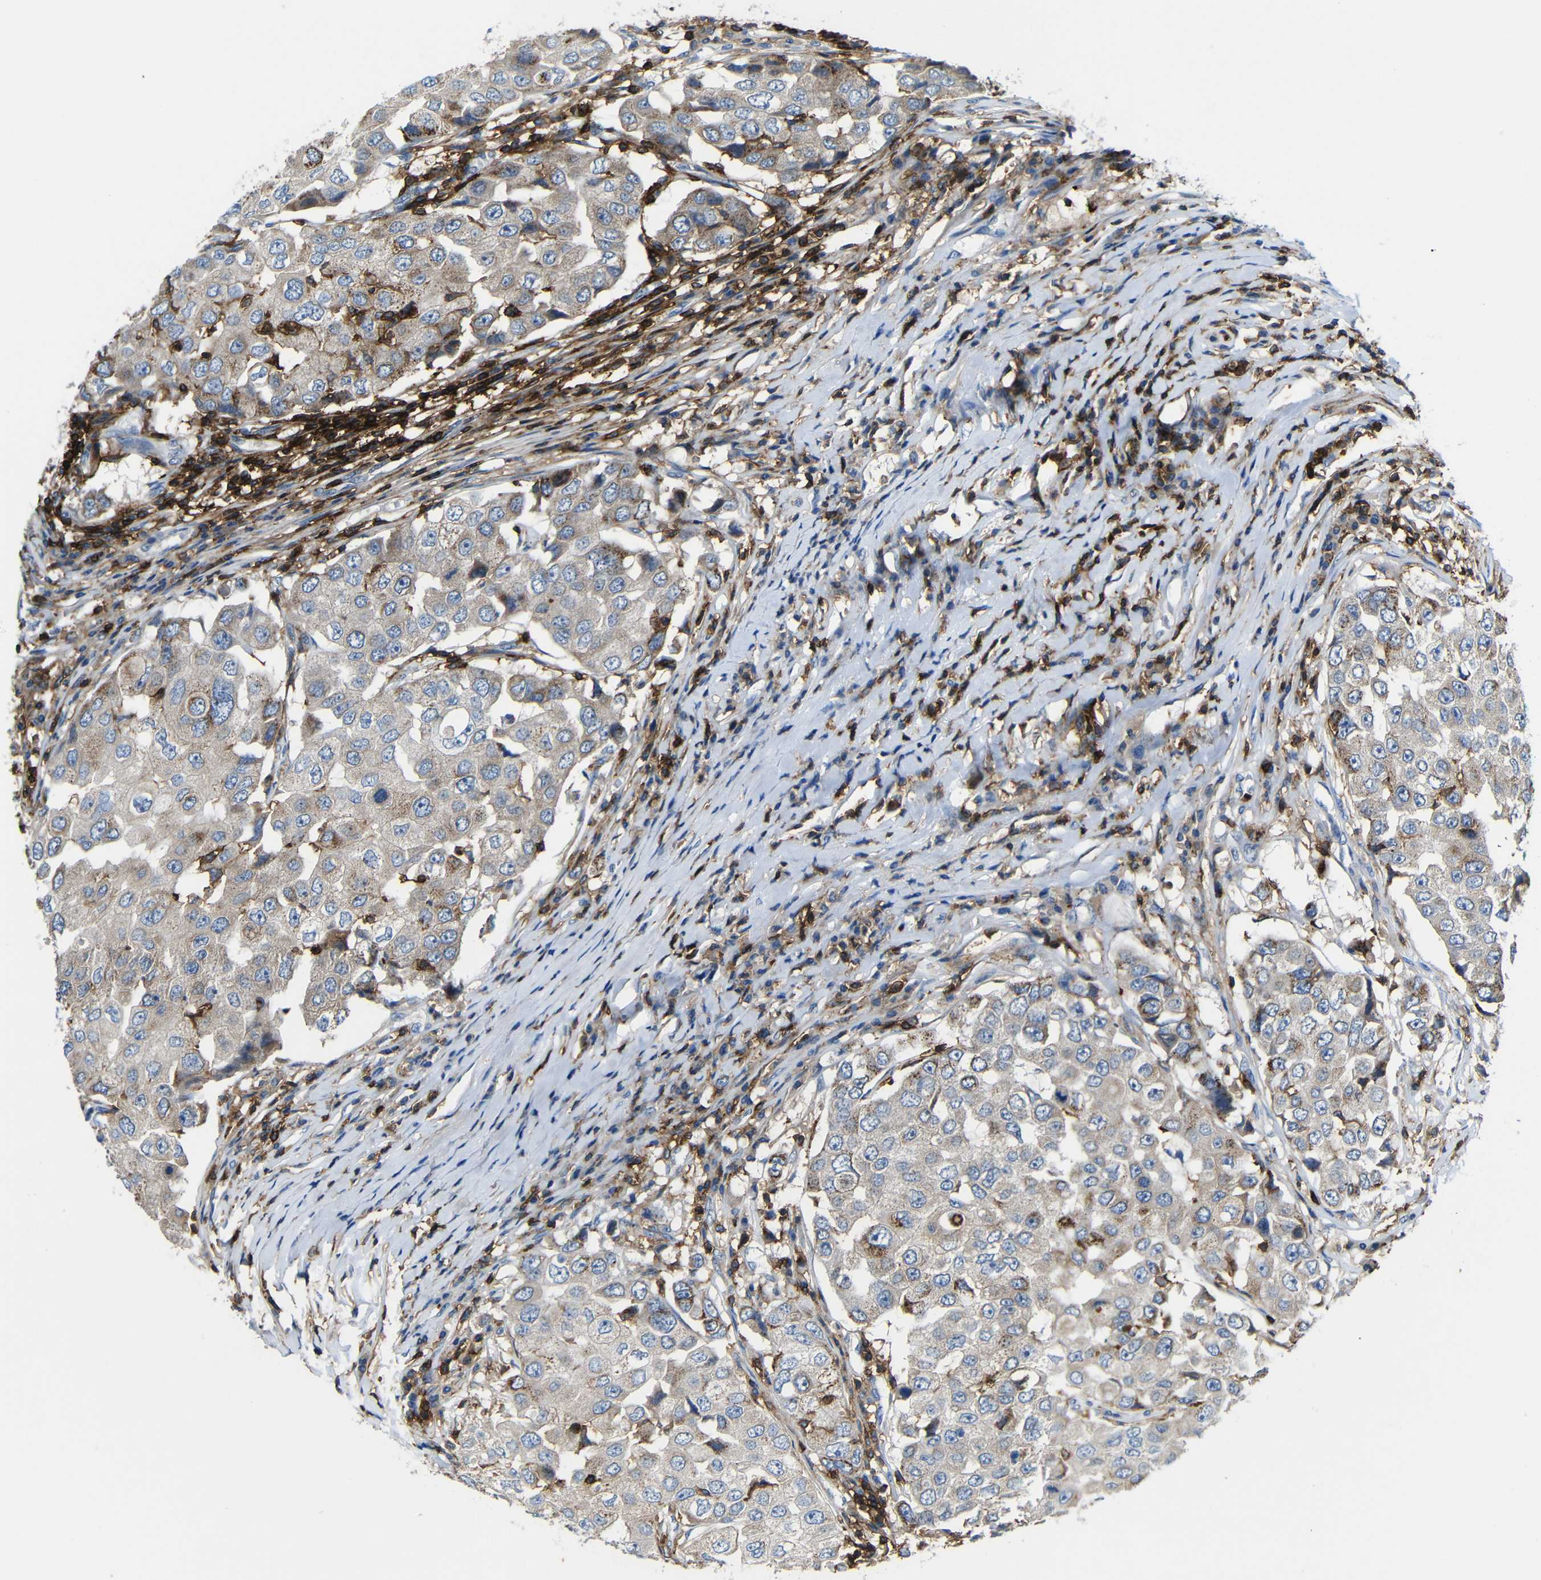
{"staining": {"intensity": "weak", "quantity": ">75%", "location": "cytoplasmic/membranous"}, "tissue": "breast cancer", "cell_type": "Tumor cells", "image_type": "cancer", "snomed": [{"axis": "morphology", "description": "Duct carcinoma"}, {"axis": "topography", "description": "Breast"}], "caption": "The histopathology image shows staining of infiltrating ductal carcinoma (breast), revealing weak cytoplasmic/membranous protein positivity (brown color) within tumor cells. Nuclei are stained in blue.", "gene": "P2RY12", "patient": {"sex": "female", "age": 27}}